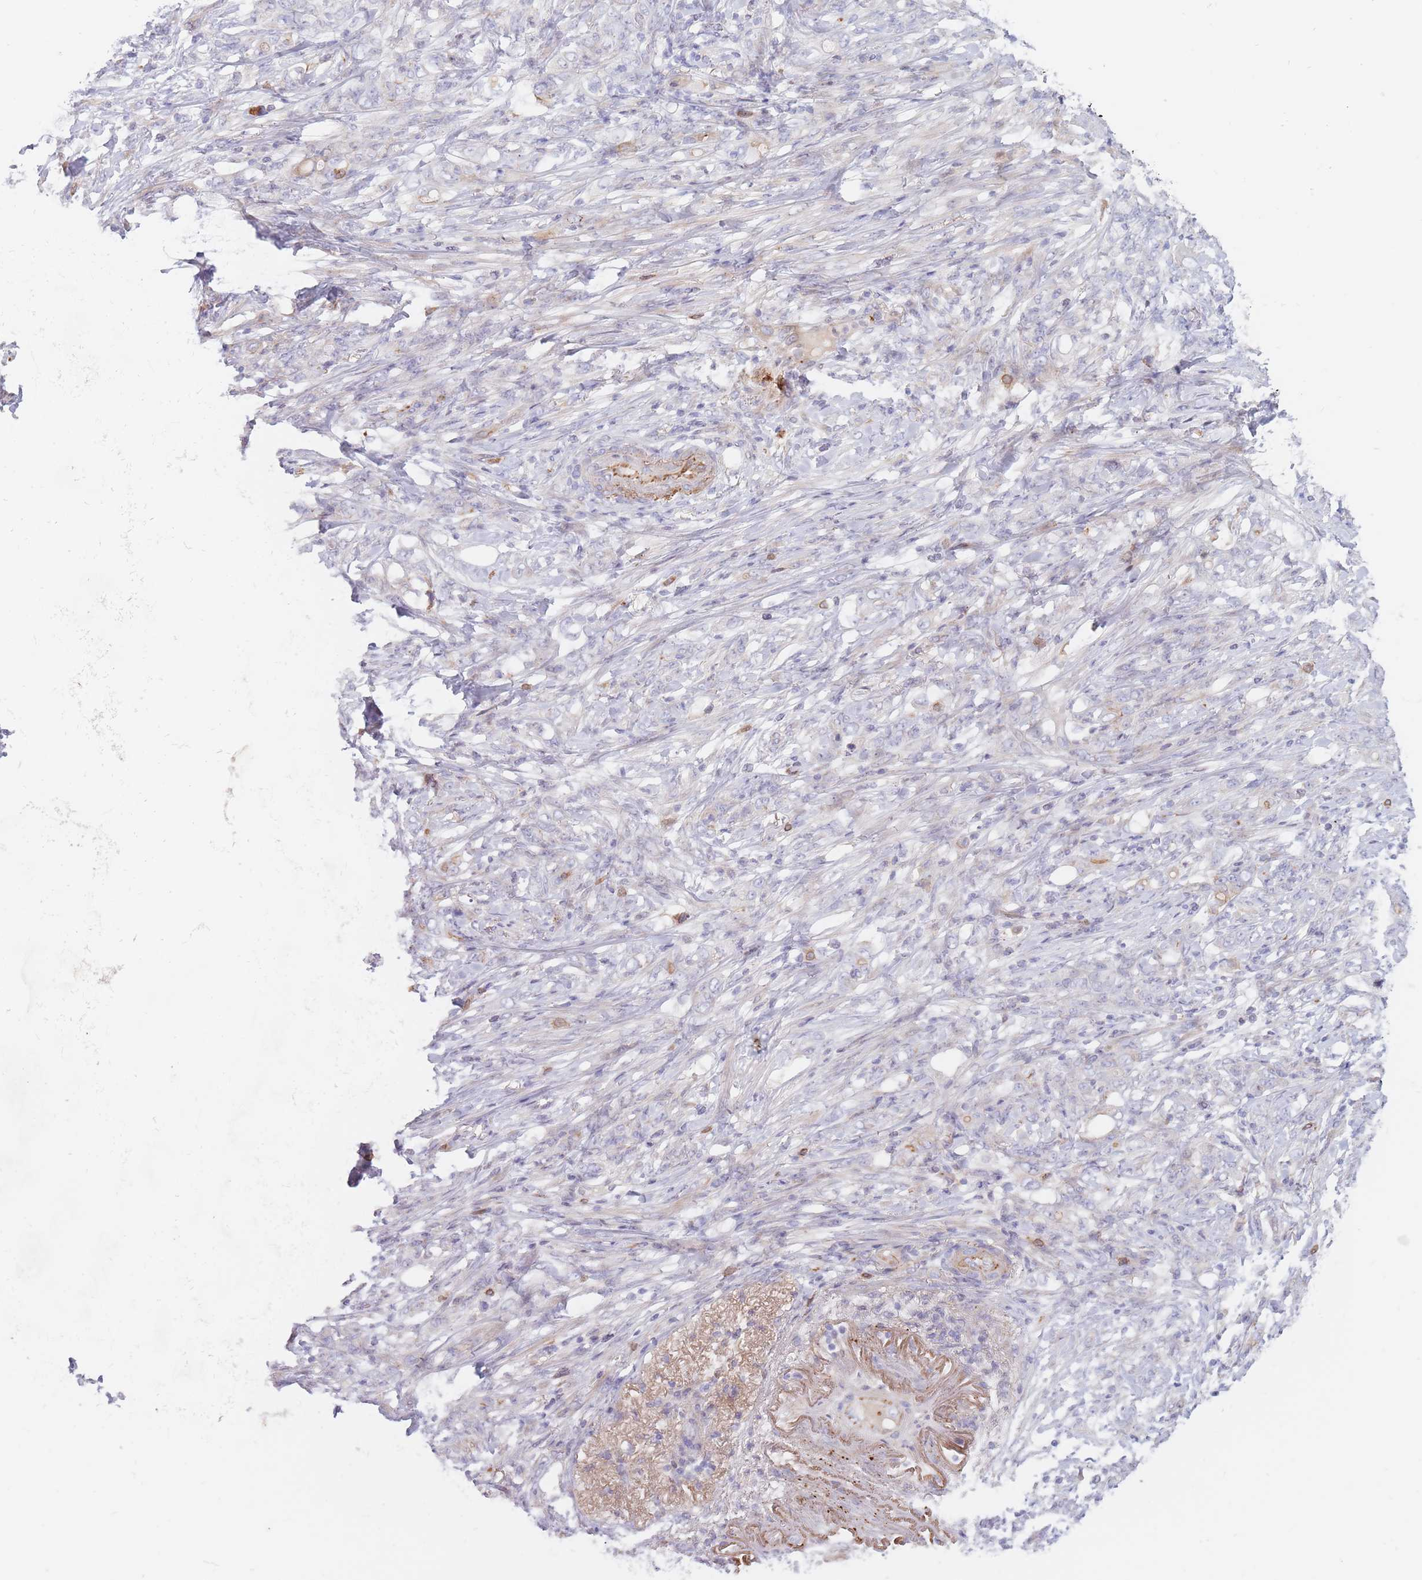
{"staining": {"intensity": "negative", "quantity": "none", "location": "none"}, "tissue": "stomach cancer", "cell_type": "Tumor cells", "image_type": "cancer", "snomed": [{"axis": "morphology", "description": "Adenocarcinoma, NOS"}, {"axis": "topography", "description": "Stomach"}], "caption": "This is an immunohistochemistry (IHC) image of stomach cancer (adenocarcinoma). There is no expression in tumor cells.", "gene": "PTGDR", "patient": {"sex": "female", "age": 79}}